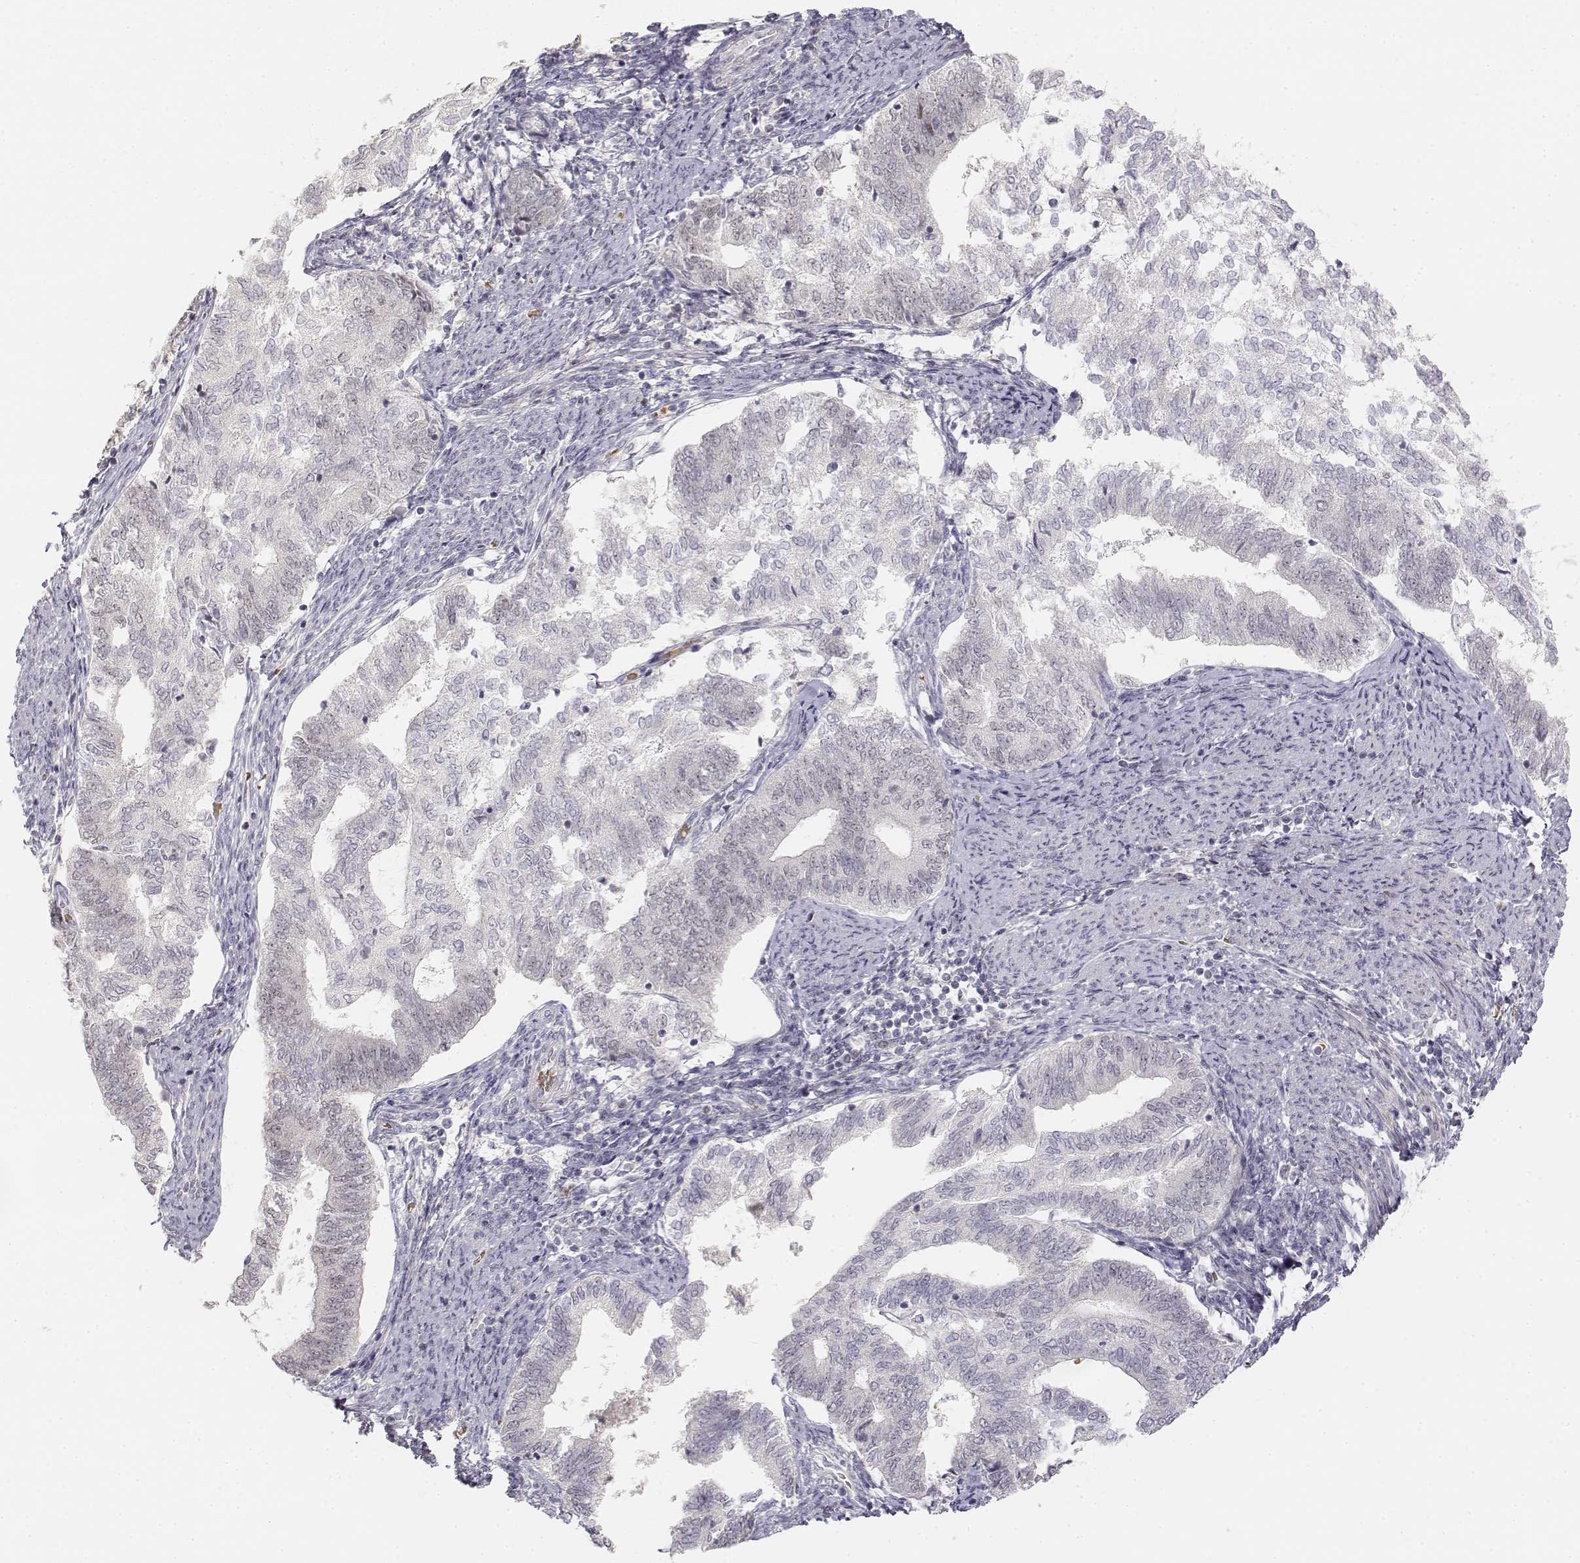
{"staining": {"intensity": "negative", "quantity": "none", "location": "none"}, "tissue": "endometrial cancer", "cell_type": "Tumor cells", "image_type": "cancer", "snomed": [{"axis": "morphology", "description": "Adenocarcinoma, NOS"}, {"axis": "topography", "description": "Endometrium"}], "caption": "The immunohistochemistry histopathology image has no significant staining in tumor cells of adenocarcinoma (endometrial) tissue.", "gene": "GLIPR1L2", "patient": {"sex": "female", "age": 65}}